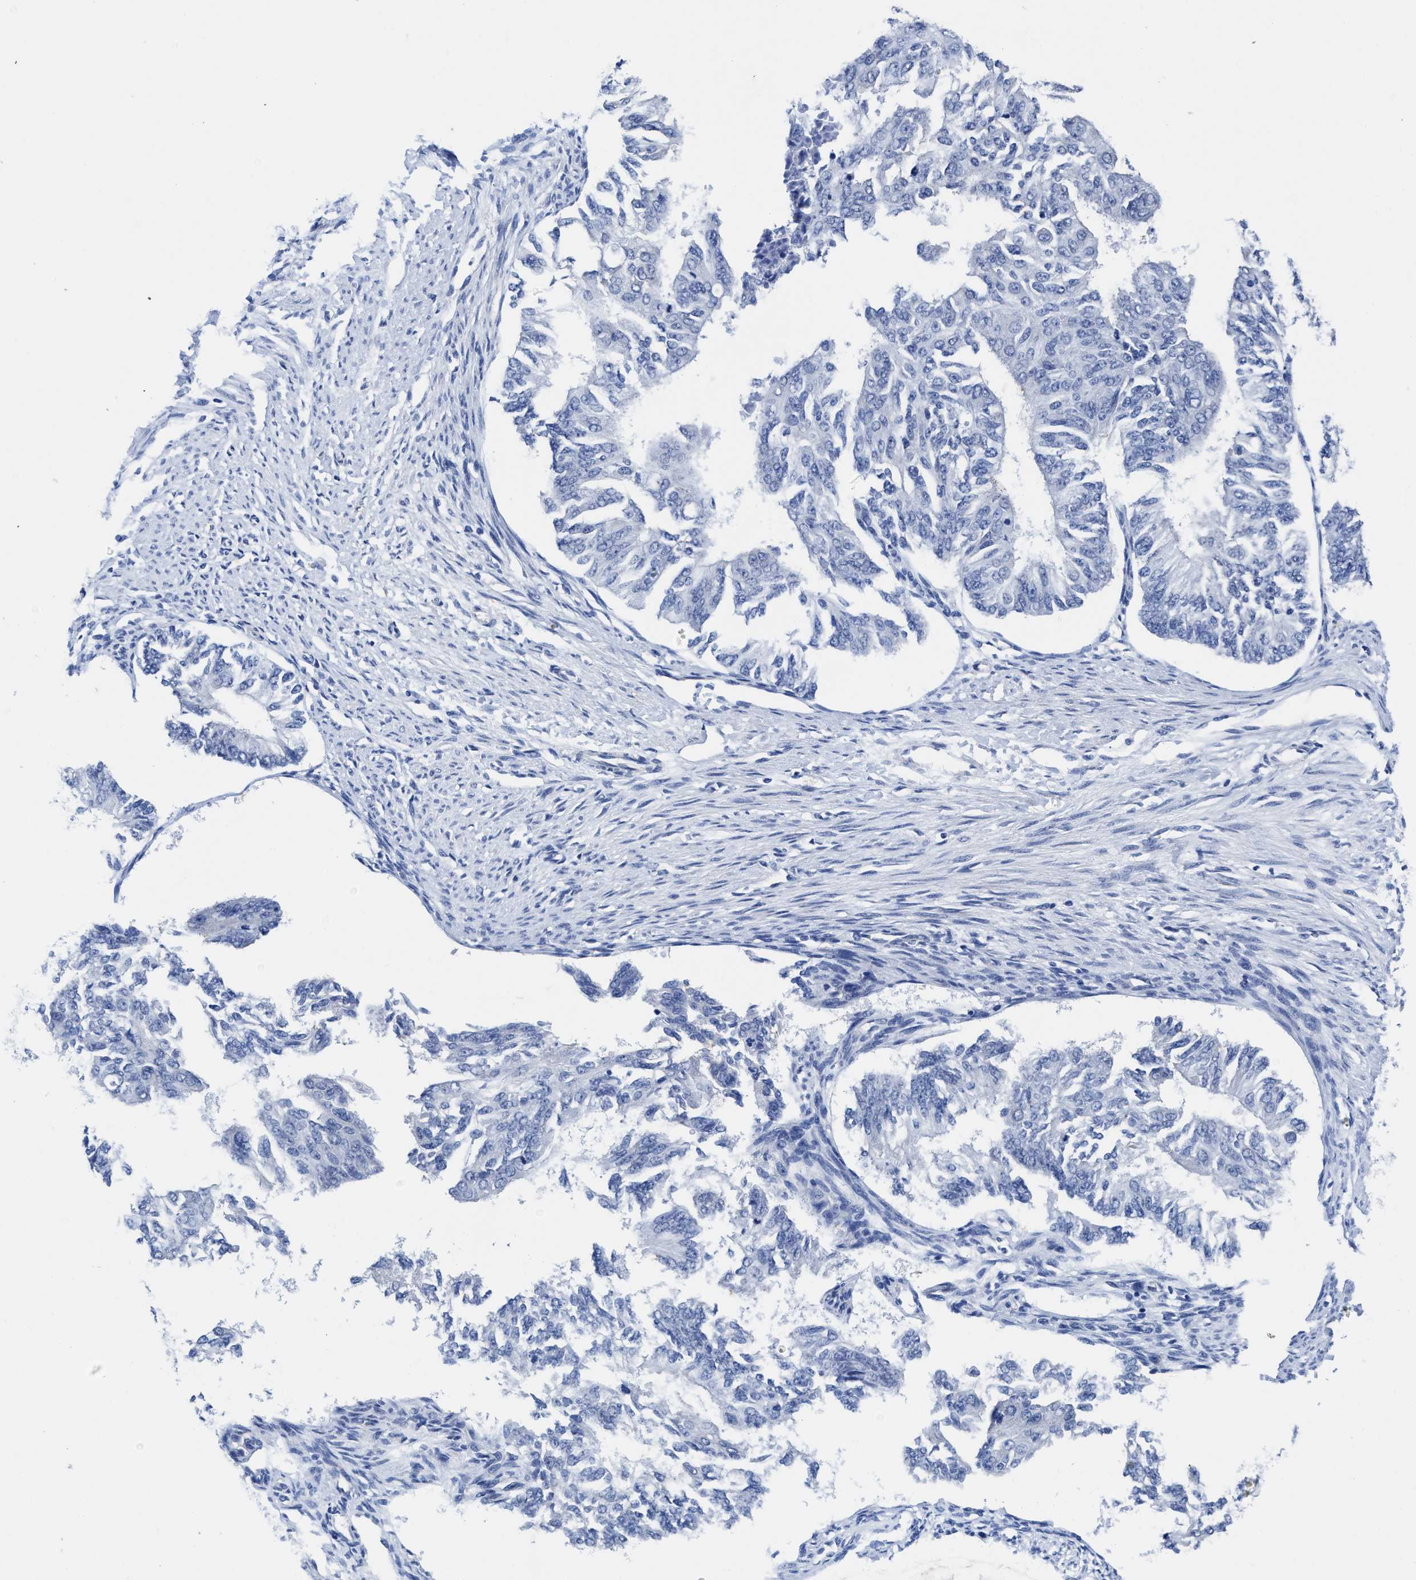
{"staining": {"intensity": "negative", "quantity": "none", "location": "none"}, "tissue": "endometrial cancer", "cell_type": "Tumor cells", "image_type": "cancer", "snomed": [{"axis": "morphology", "description": "Adenocarcinoma, NOS"}, {"axis": "topography", "description": "Endometrium"}], "caption": "Human endometrial cancer stained for a protein using IHC displays no staining in tumor cells.", "gene": "HOOK1", "patient": {"sex": "female", "age": 32}}